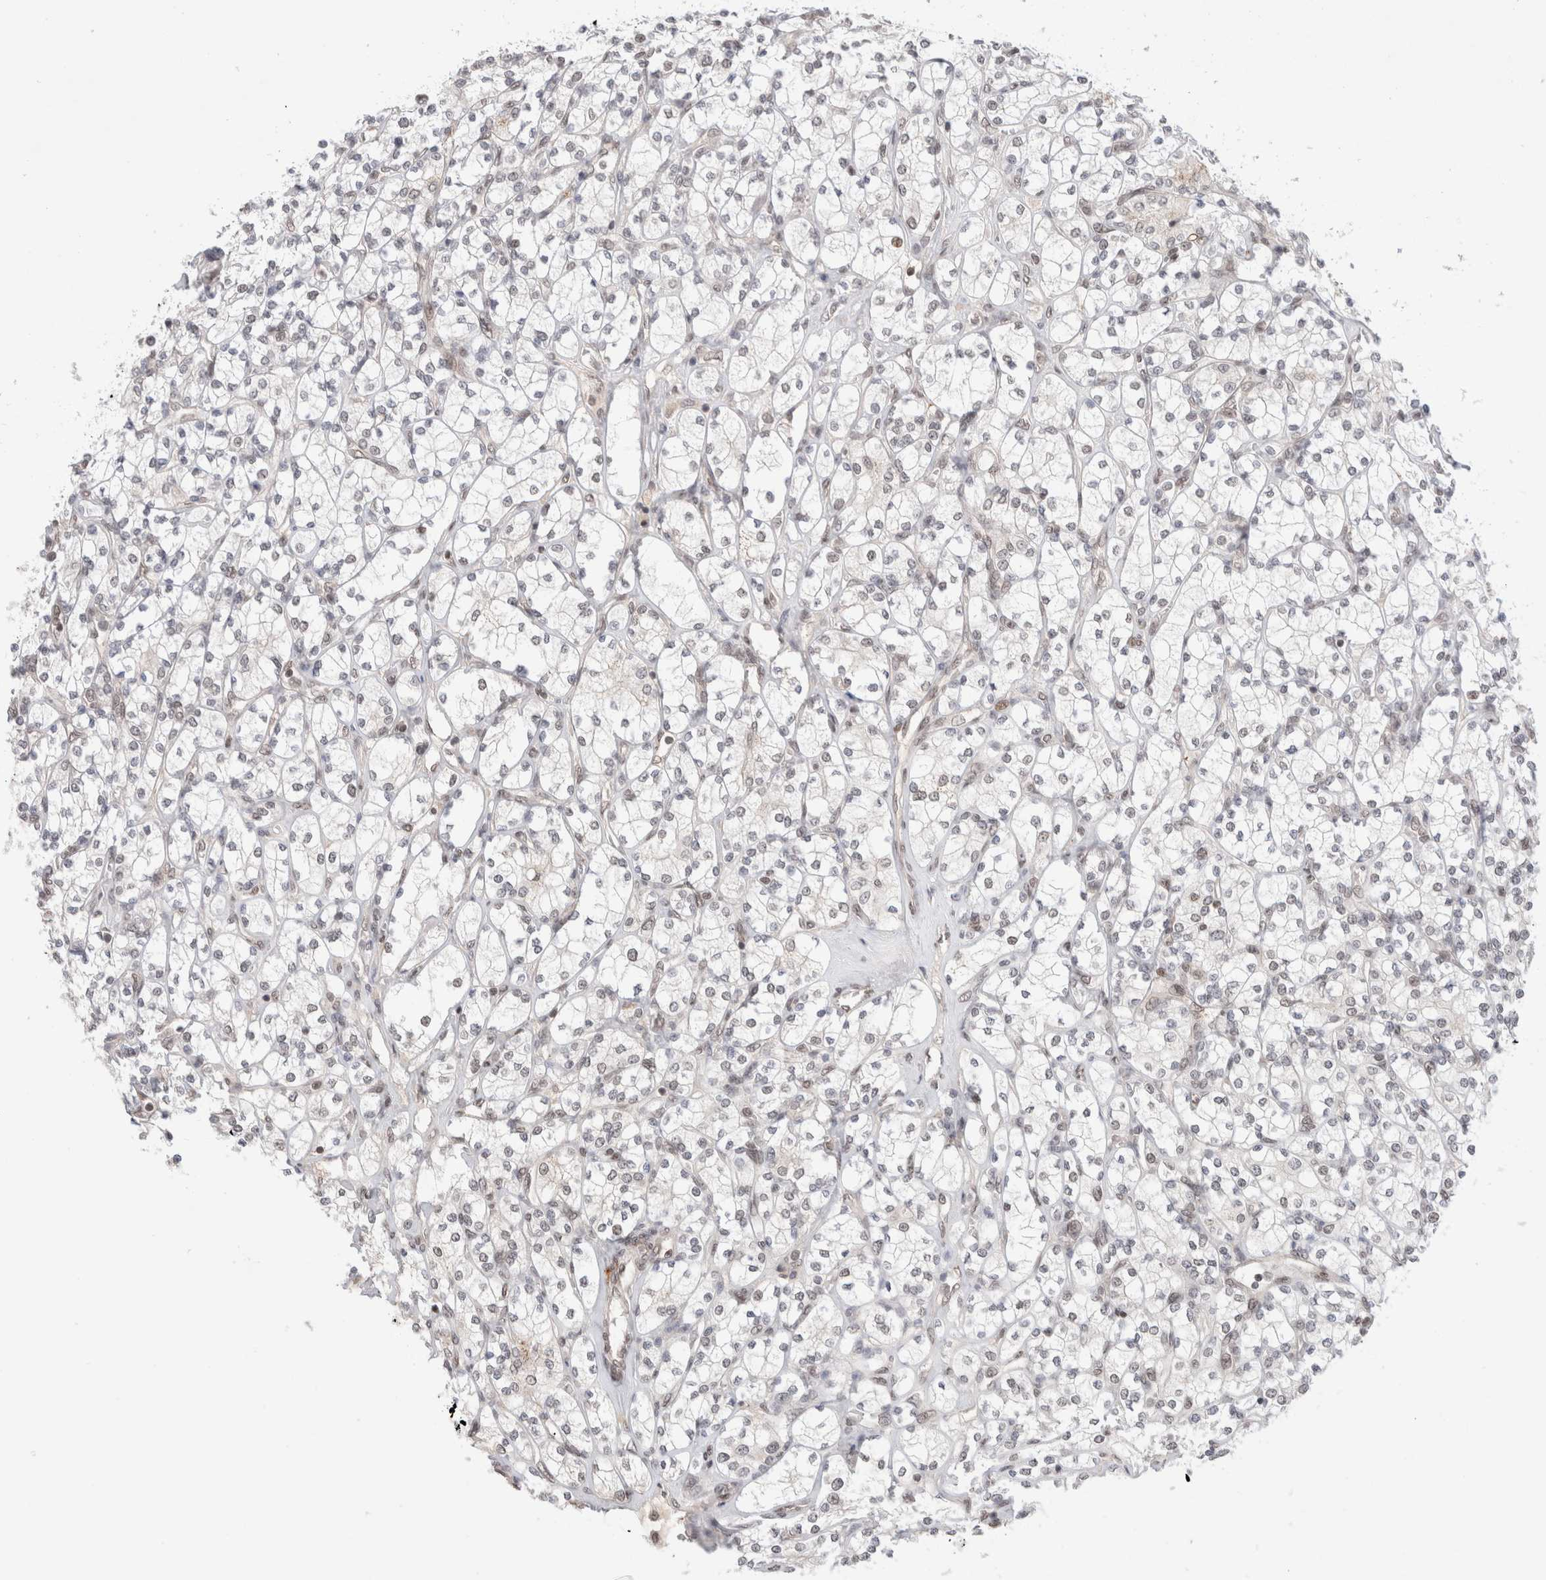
{"staining": {"intensity": "negative", "quantity": "none", "location": "none"}, "tissue": "renal cancer", "cell_type": "Tumor cells", "image_type": "cancer", "snomed": [{"axis": "morphology", "description": "Adenocarcinoma, NOS"}, {"axis": "topography", "description": "Kidney"}], "caption": "DAB (3,3'-diaminobenzidine) immunohistochemical staining of human renal cancer demonstrates no significant staining in tumor cells.", "gene": "GATAD2A", "patient": {"sex": "male", "age": 77}}